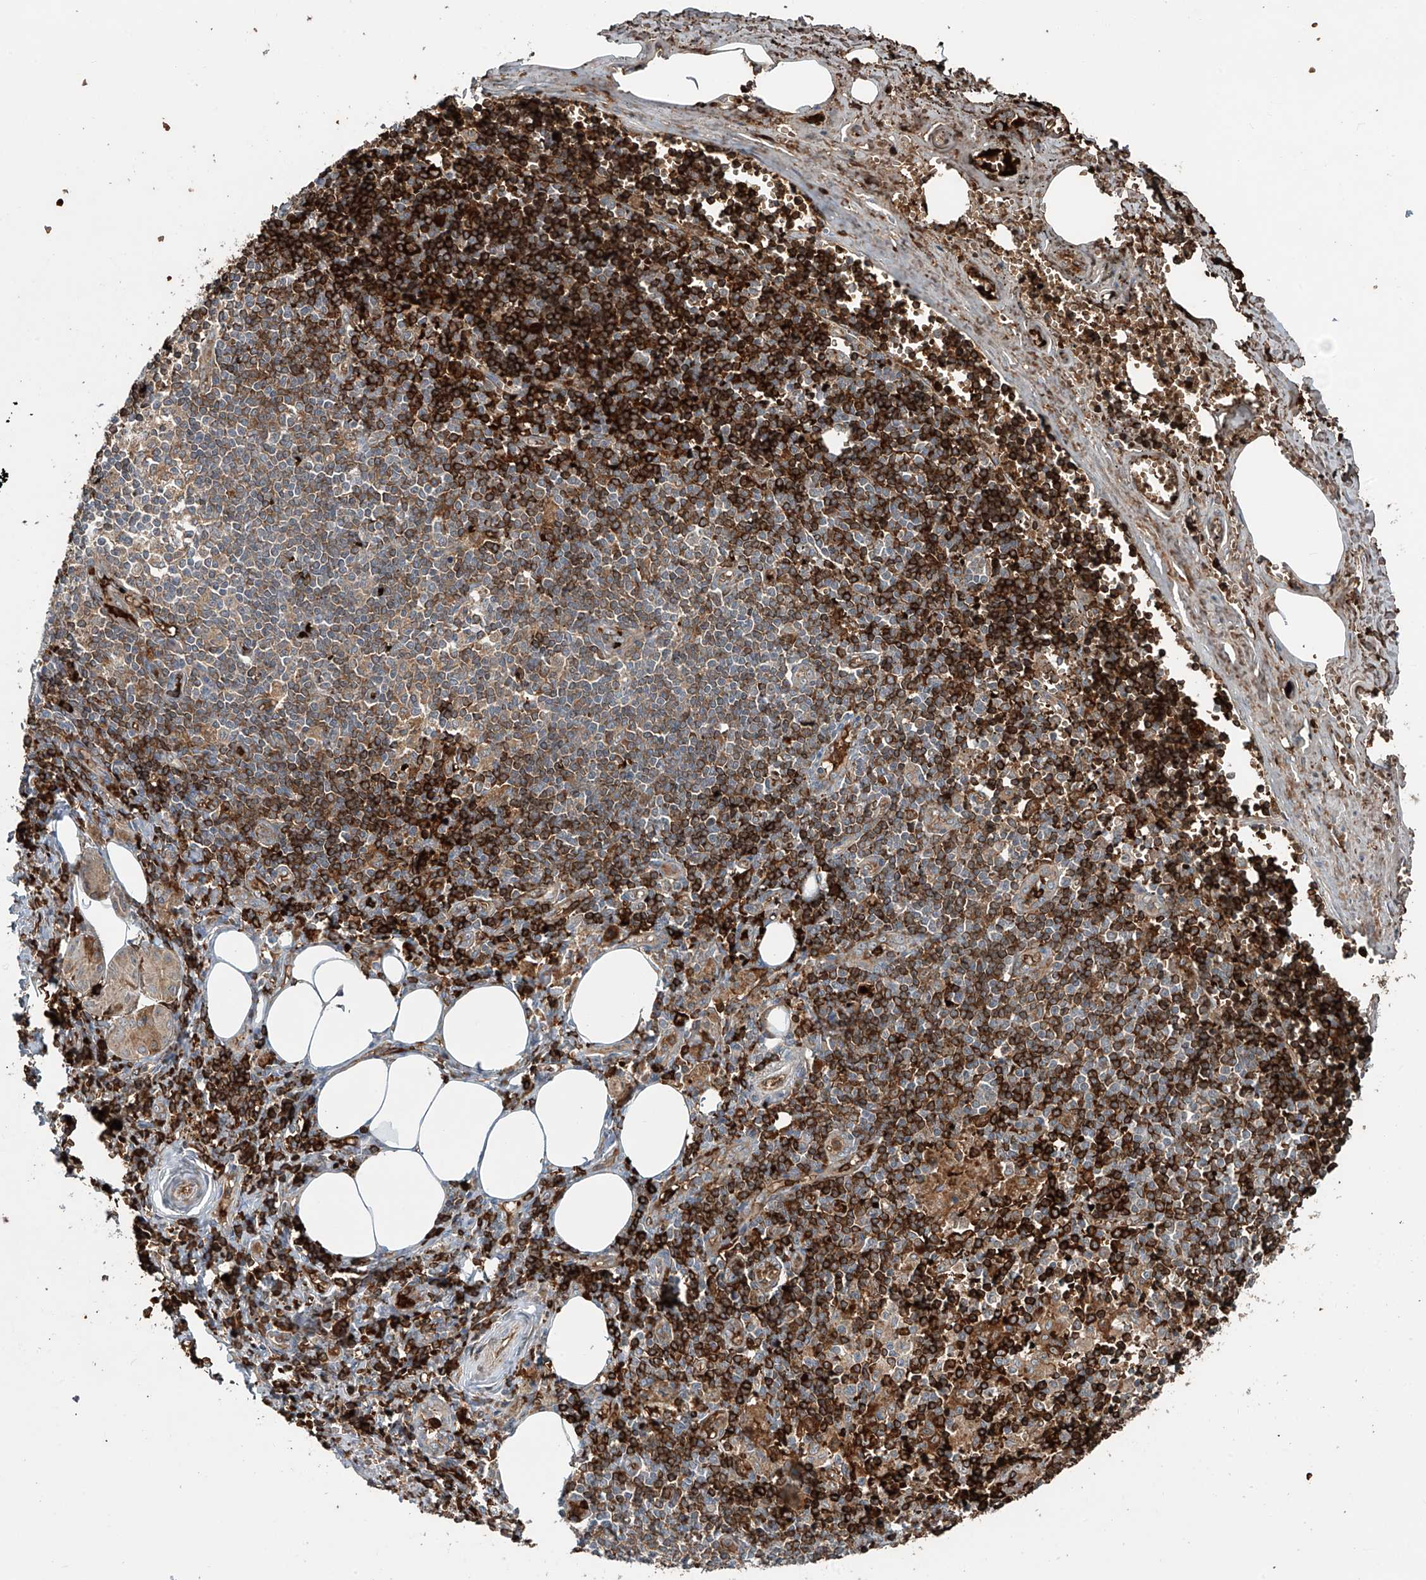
{"staining": {"intensity": "moderate", "quantity": "25%-75%", "location": "cytoplasmic/membranous"}, "tissue": "salivary gland", "cell_type": "Glandular cells", "image_type": "normal", "snomed": [{"axis": "morphology", "description": "Normal tissue, NOS"}, {"axis": "topography", "description": "Salivary gland"}], "caption": "Unremarkable salivary gland shows moderate cytoplasmic/membranous staining in approximately 25%-75% of glandular cells The staining was performed using DAB (3,3'-diaminobenzidine), with brown indicating positive protein expression. Nuclei are stained blue with hematoxylin..", "gene": "ZDHHC9", "patient": {"sex": "male", "age": 62}}